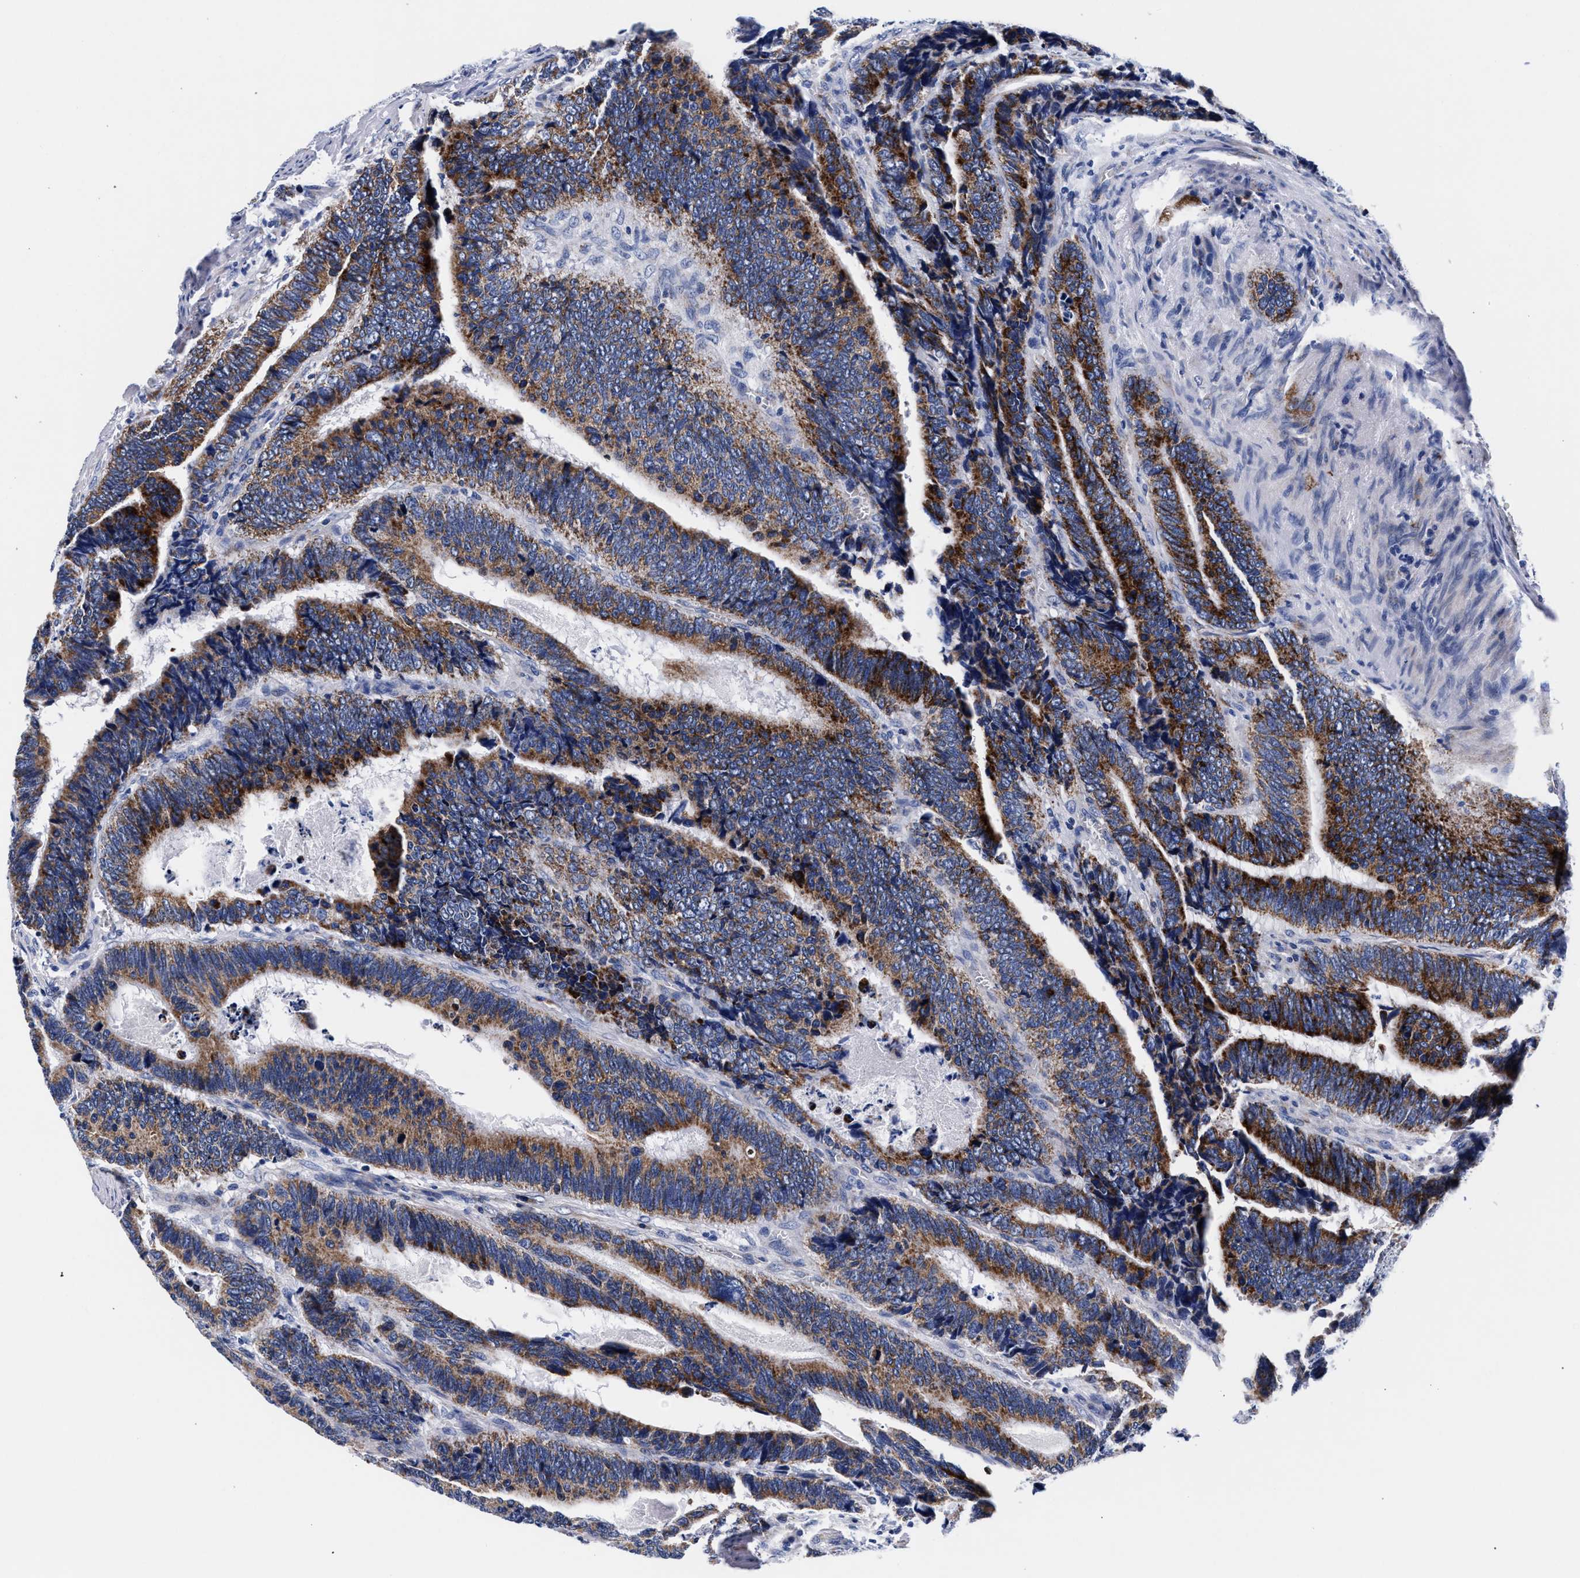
{"staining": {"intensity": "strong", "quantity": ">75%", "location": "cytoplasmic/membranous"}, "tissue": "colorectal cancer", "cell_type": "Tumor cells", "image_type": "cancer", "snomed": [{"axis": "morphology", "description": "Adenocarcinoma, NOS"}, {"axis": "topography", "description": "Colon"}], "caption": "Immunohistochemistry photomicrograph of neoplastic tissue: human adenocarcinoma (colorectal) stained using IHC displays high levels of strong protein expression localized specifically in the cytoplasmic/membranous of tumor cells, appearing as a cytoplasmic/membranous brown color.", "gene": "RAB3B", "patient": {"sex": "male", "age": 72}}